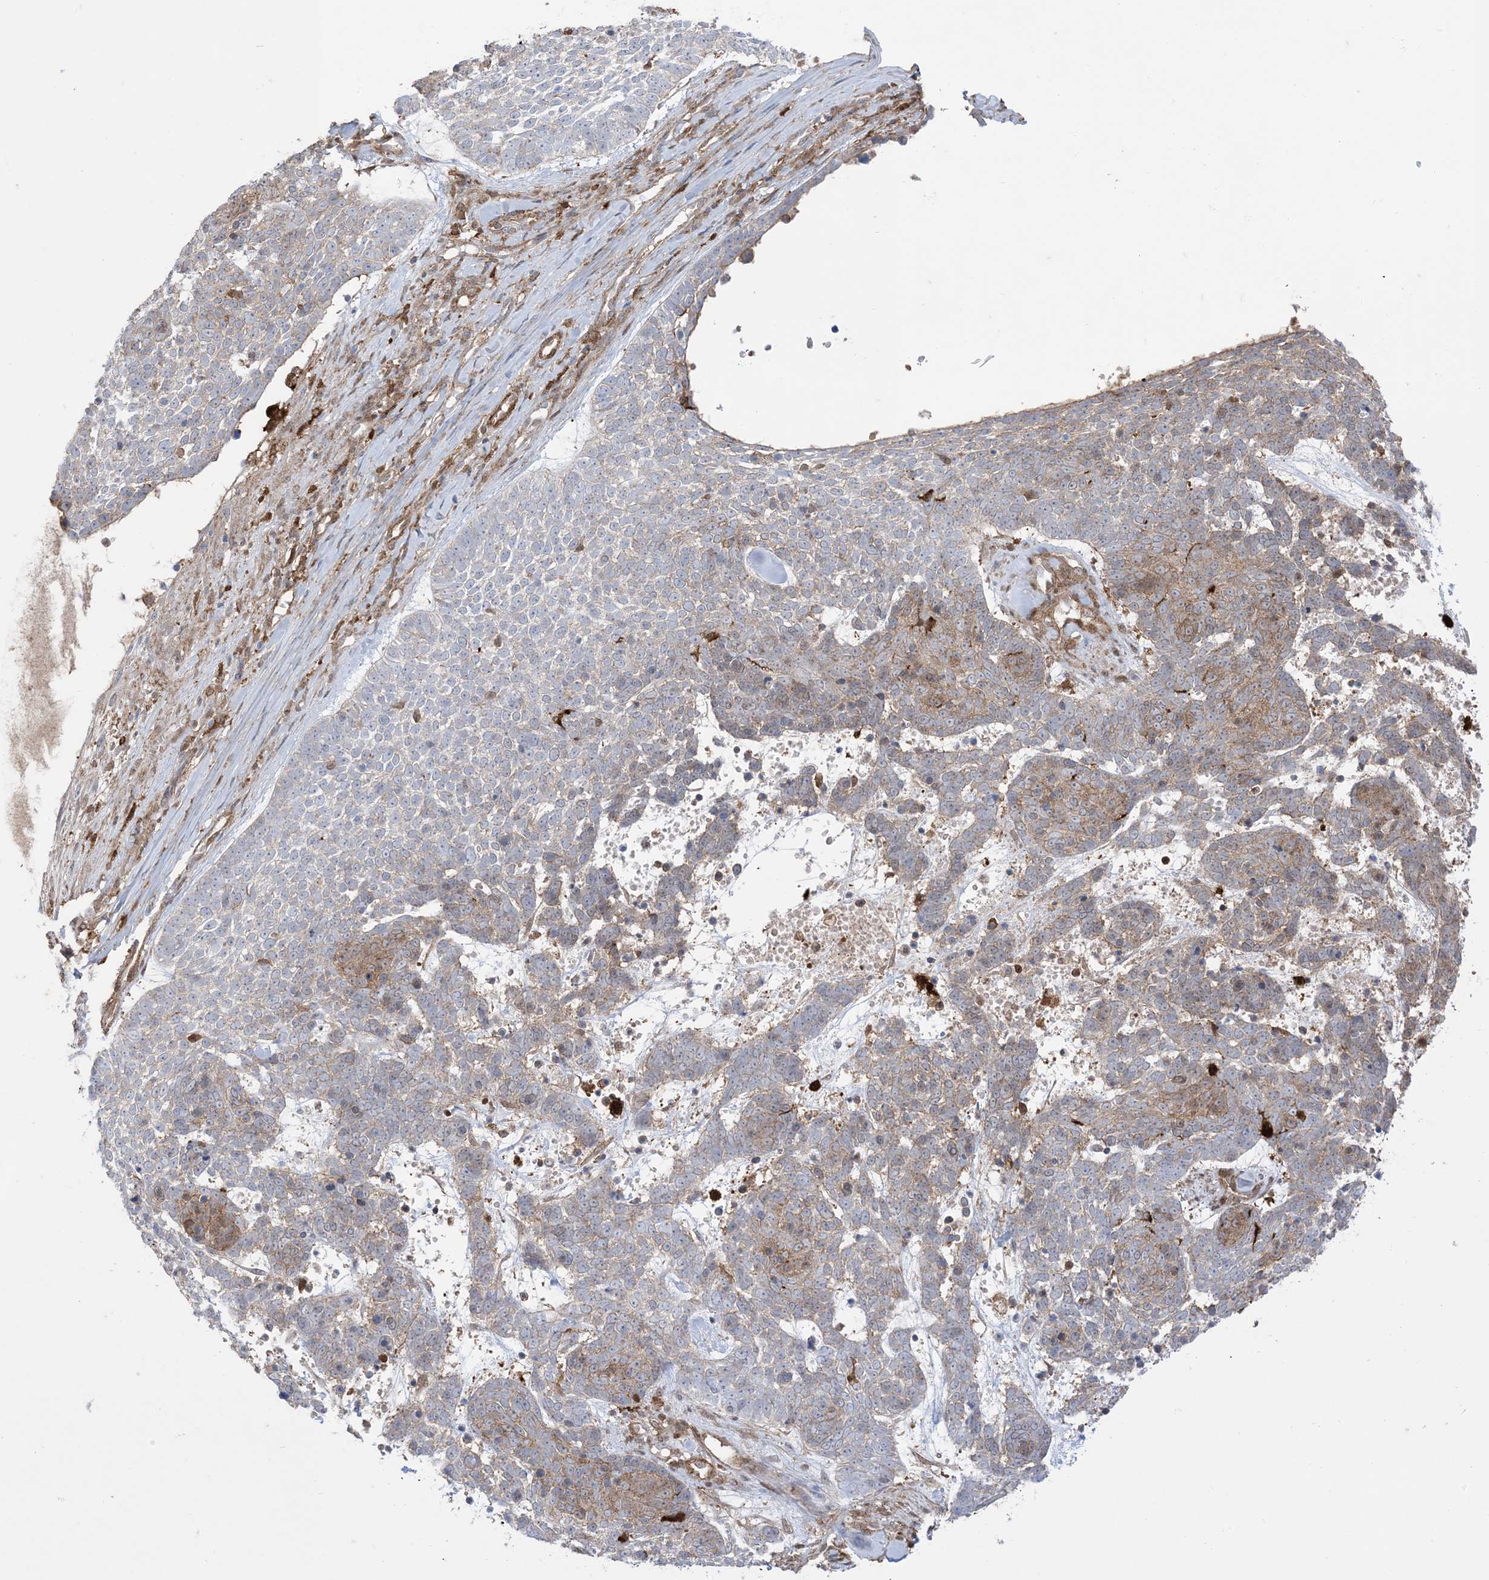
{"staining": {"intensity": "moderate", "quantity": "25%-75%", "location": "cytoplasmic/membranous"}, "tissue": "skin cancer", "cell_type": "Tumor cells", "image_type": "cancer", "snomed": [{"axis": "morphology", "description": "Basal cell carcinoma"}, {"axis": "topography", "description": "Skin"}], "caption": "Approximately 25%-75% of tumor cells in skin cancer show moderate cytoplasmic/membranous protein expression as visualized by brown immunohistochemical staining.", "gene": "GSN", "patient": {"sex": "female", "age": 81}}